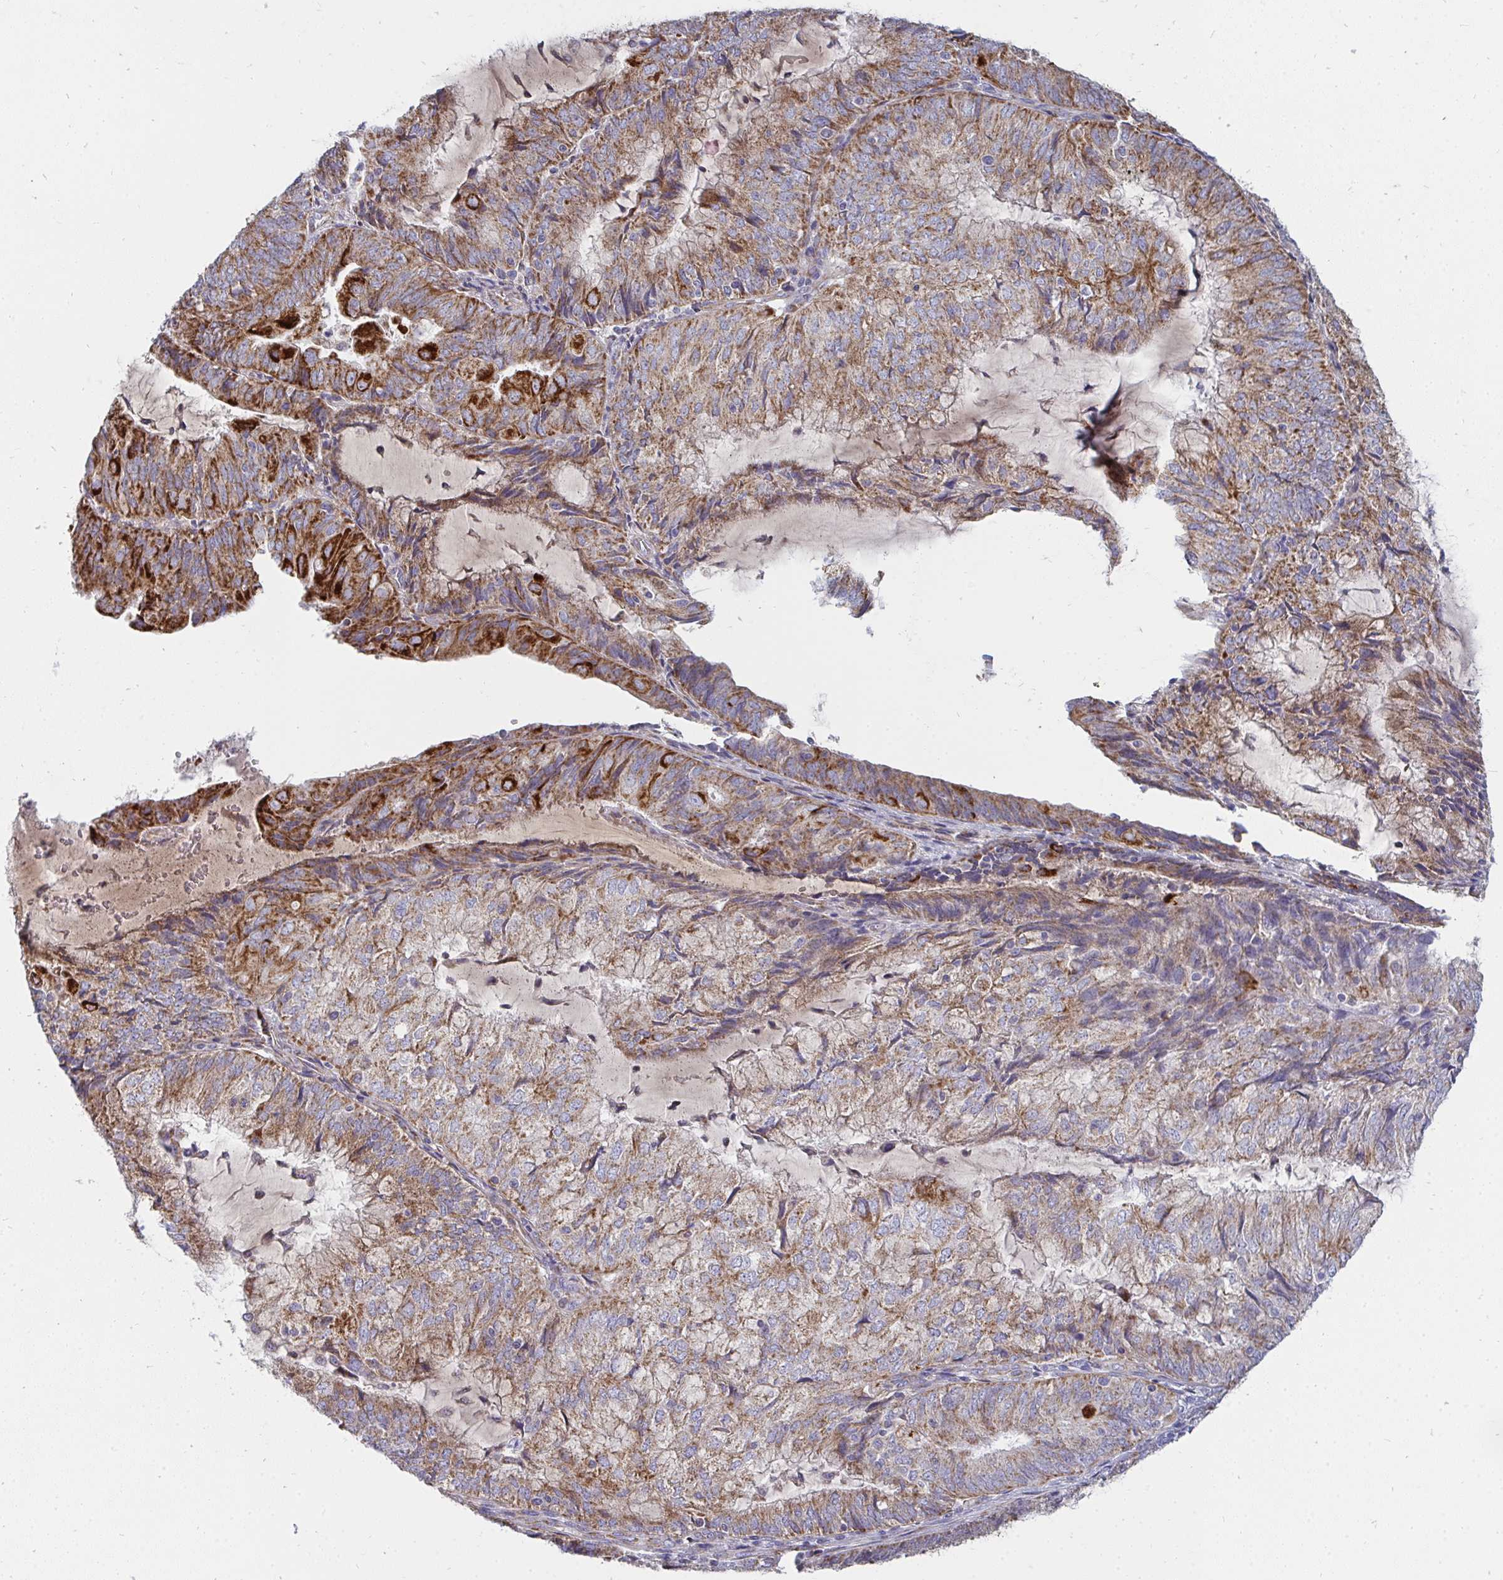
{"staining": {"intensity": "moderate", "quantity": ">75%", "location": "cytoplasmic/membranous"}, "tissue": "endometrial cancer", "cell_type": "Tumor cells", "image_type": "cancer", "snomed": [{"axis": "morphology", "description": "Adenocarcinoma, NOS"}, {"axis": "topography", "description": "Endometrium"}], "caption": "Tumor cells display medium levels of moderate cytoplasmic/membranous expression in approximately >75% of cells in adenocarcinoma (endometrial).", "gene": "FAHD1", "patient": {"sex": "female", "age": 81}}